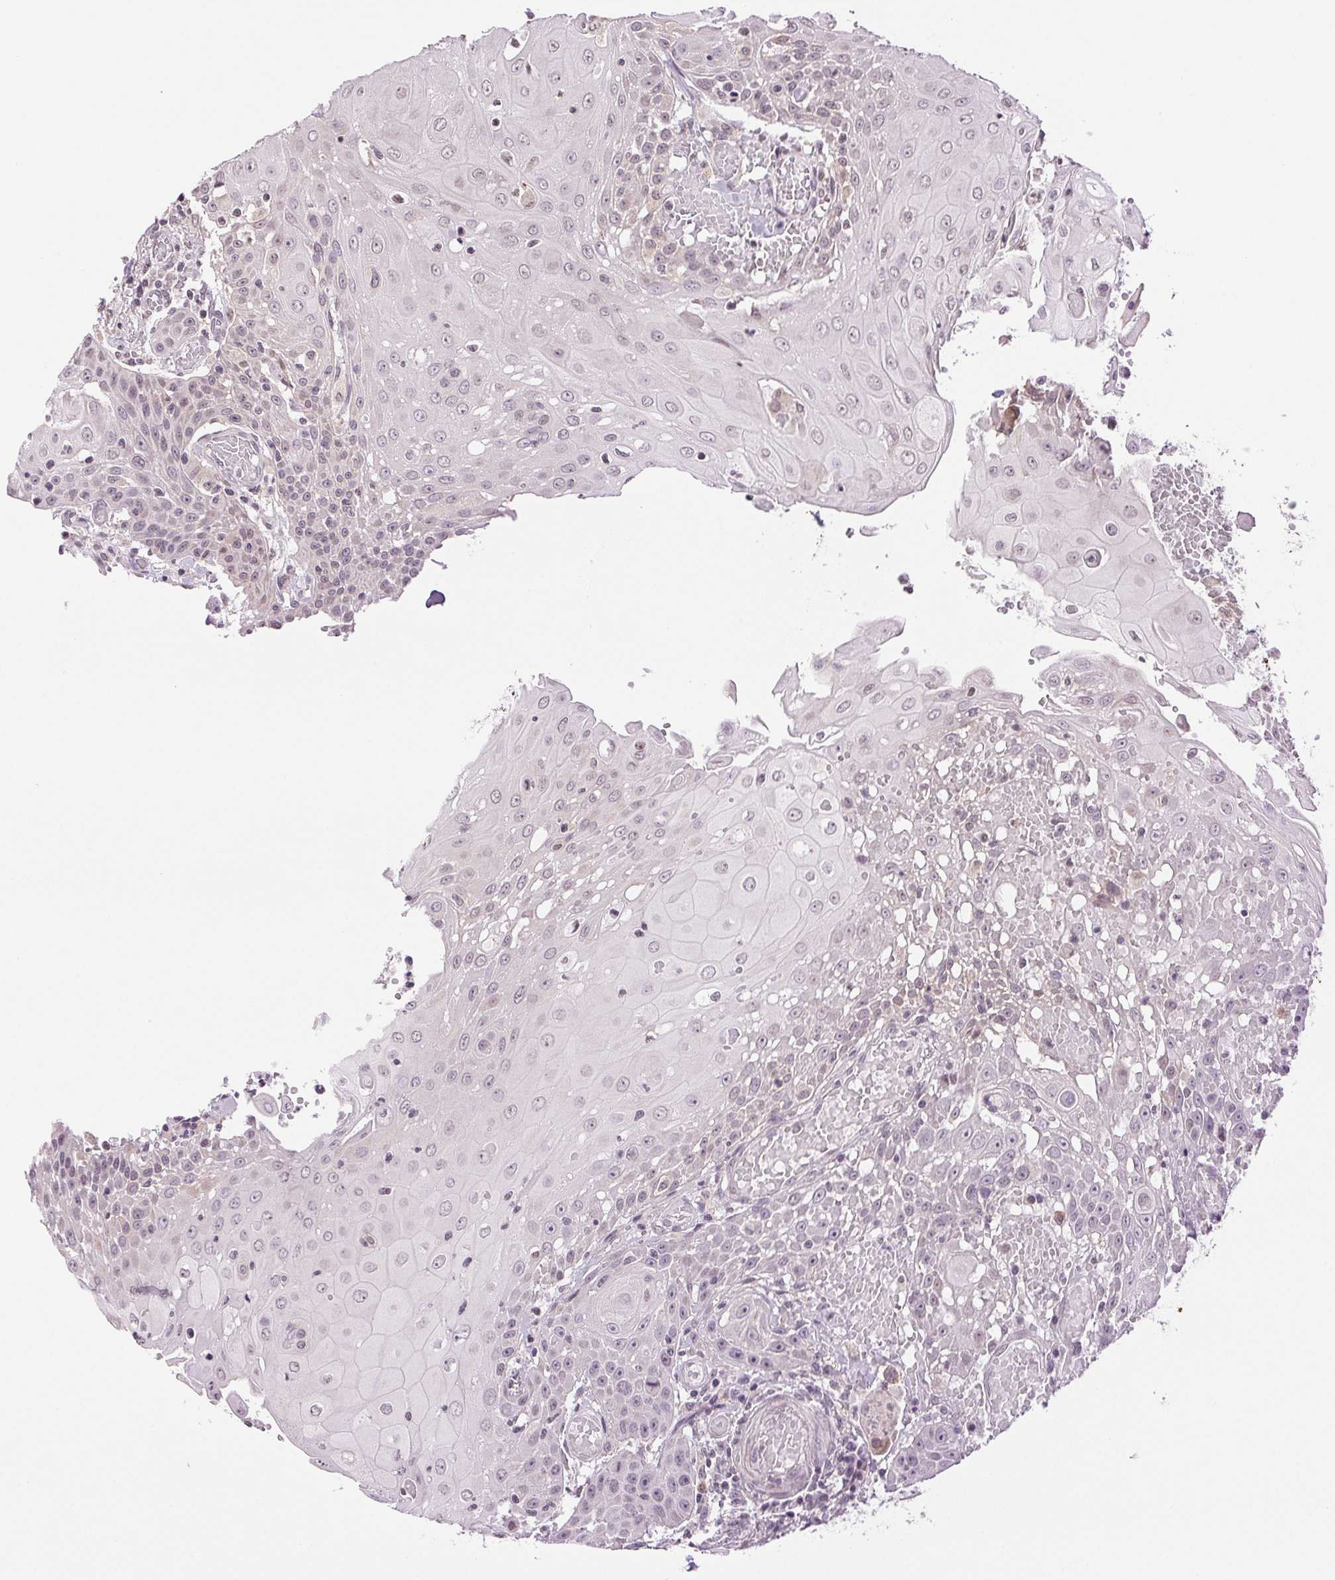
{"staining": {"intensity": "negative", "quantity": "none", "location": "none"}, "tissue": "head and neck cancer", "cell_type": "Tumor cells", "image_type": "cancer", "snomed": [{"axis": "morphology", "description": "Normal tissue, NOS"}, {"axis": "morphology", "description": "Squamous cell carcinoma, NOS"}, {"axis": "topography", "description": "Oral tissue"}, {"axis": "topography", "description": "Head-Neck"}], "caption": "Tumor cells are negative for brown protein staining in head and neck cancer (squamous cell carcinoma). (DAB (3,3'-diaminobenzidine) IHC, high magnification).", "gene": "TNNT3", "patient": {"sex": "female", "age": 55}}